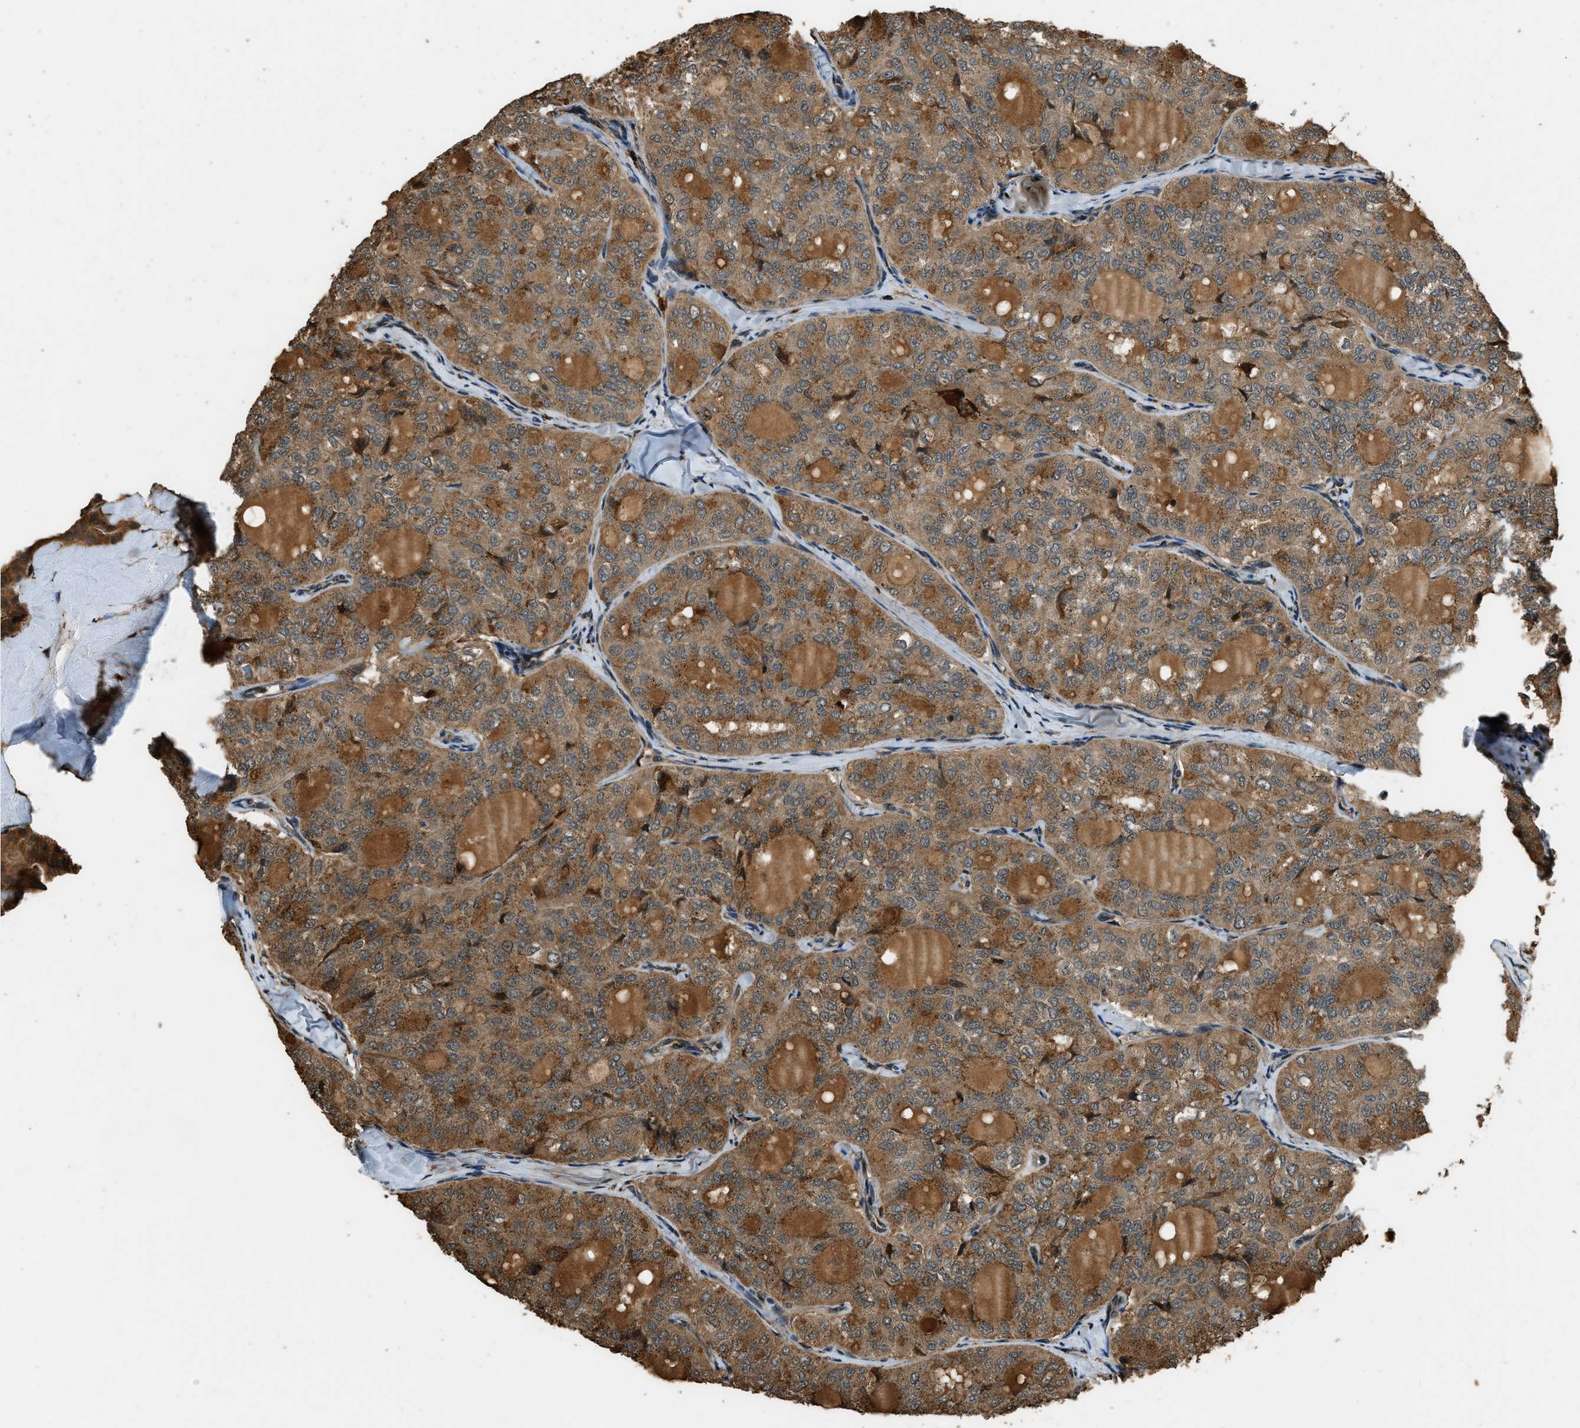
{"staining": {"intensity": "moderate", "quantity": ">75%", "location": "cytoplasmic/membranous"}, "tissue": "thyroid cancer", "cell_type": "Tumor cells", "image_type": "cancer", "snomed": [{"axis": "morphology", "description": "Follicular adenoma carcinoma, NOS"}, {"axis": "topography", "description": "Thyroid gland"}], "caption": "Brown immunohistochemical staining in thyroid follicular adenoma carcinoma reveals moderate cytoplasmic/membranous expression in approximately >75% of tumor cells.", "gene": "RAP2A", "patient": {"sex": "male", "age": 75}}